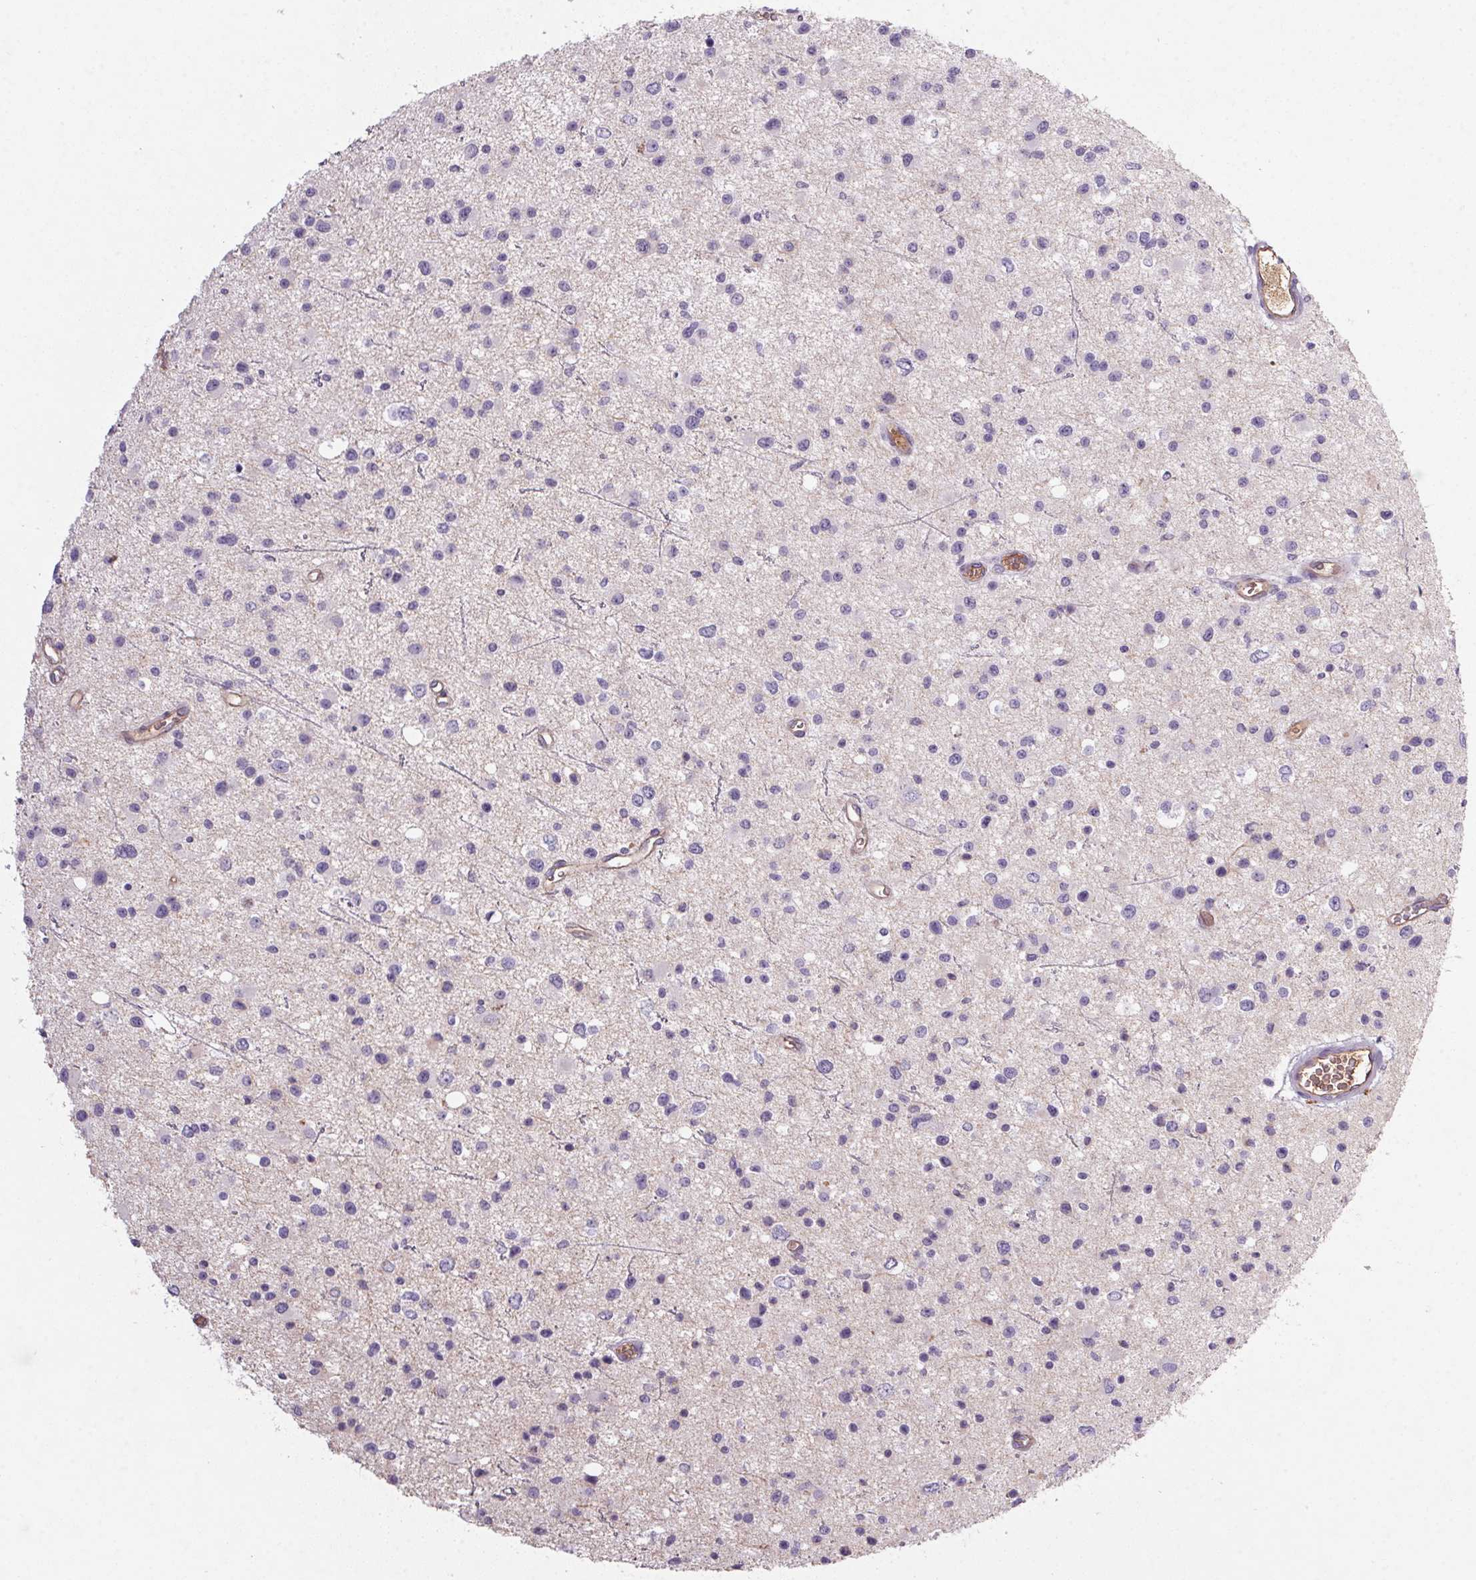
{"staining": {"intensity": "negative", "quantity": "none", "location": "none"}, "tissue": "glioma", "cell_type": "Tumor cells", "image_type": "cancer", "snomed": [{"axis": "morphology", "description": "Glioma, malignant, Low grade"}, {"axis": "topography", "description": "Brain"}], "caption": "A high-resolution photomicrograph shows immunohistochemistry (IHC) staining of glioma, which reveals no significant positivity in tumor cells.", "gene": "APOC4", "patient": {"sex": "male", "age": 43}}